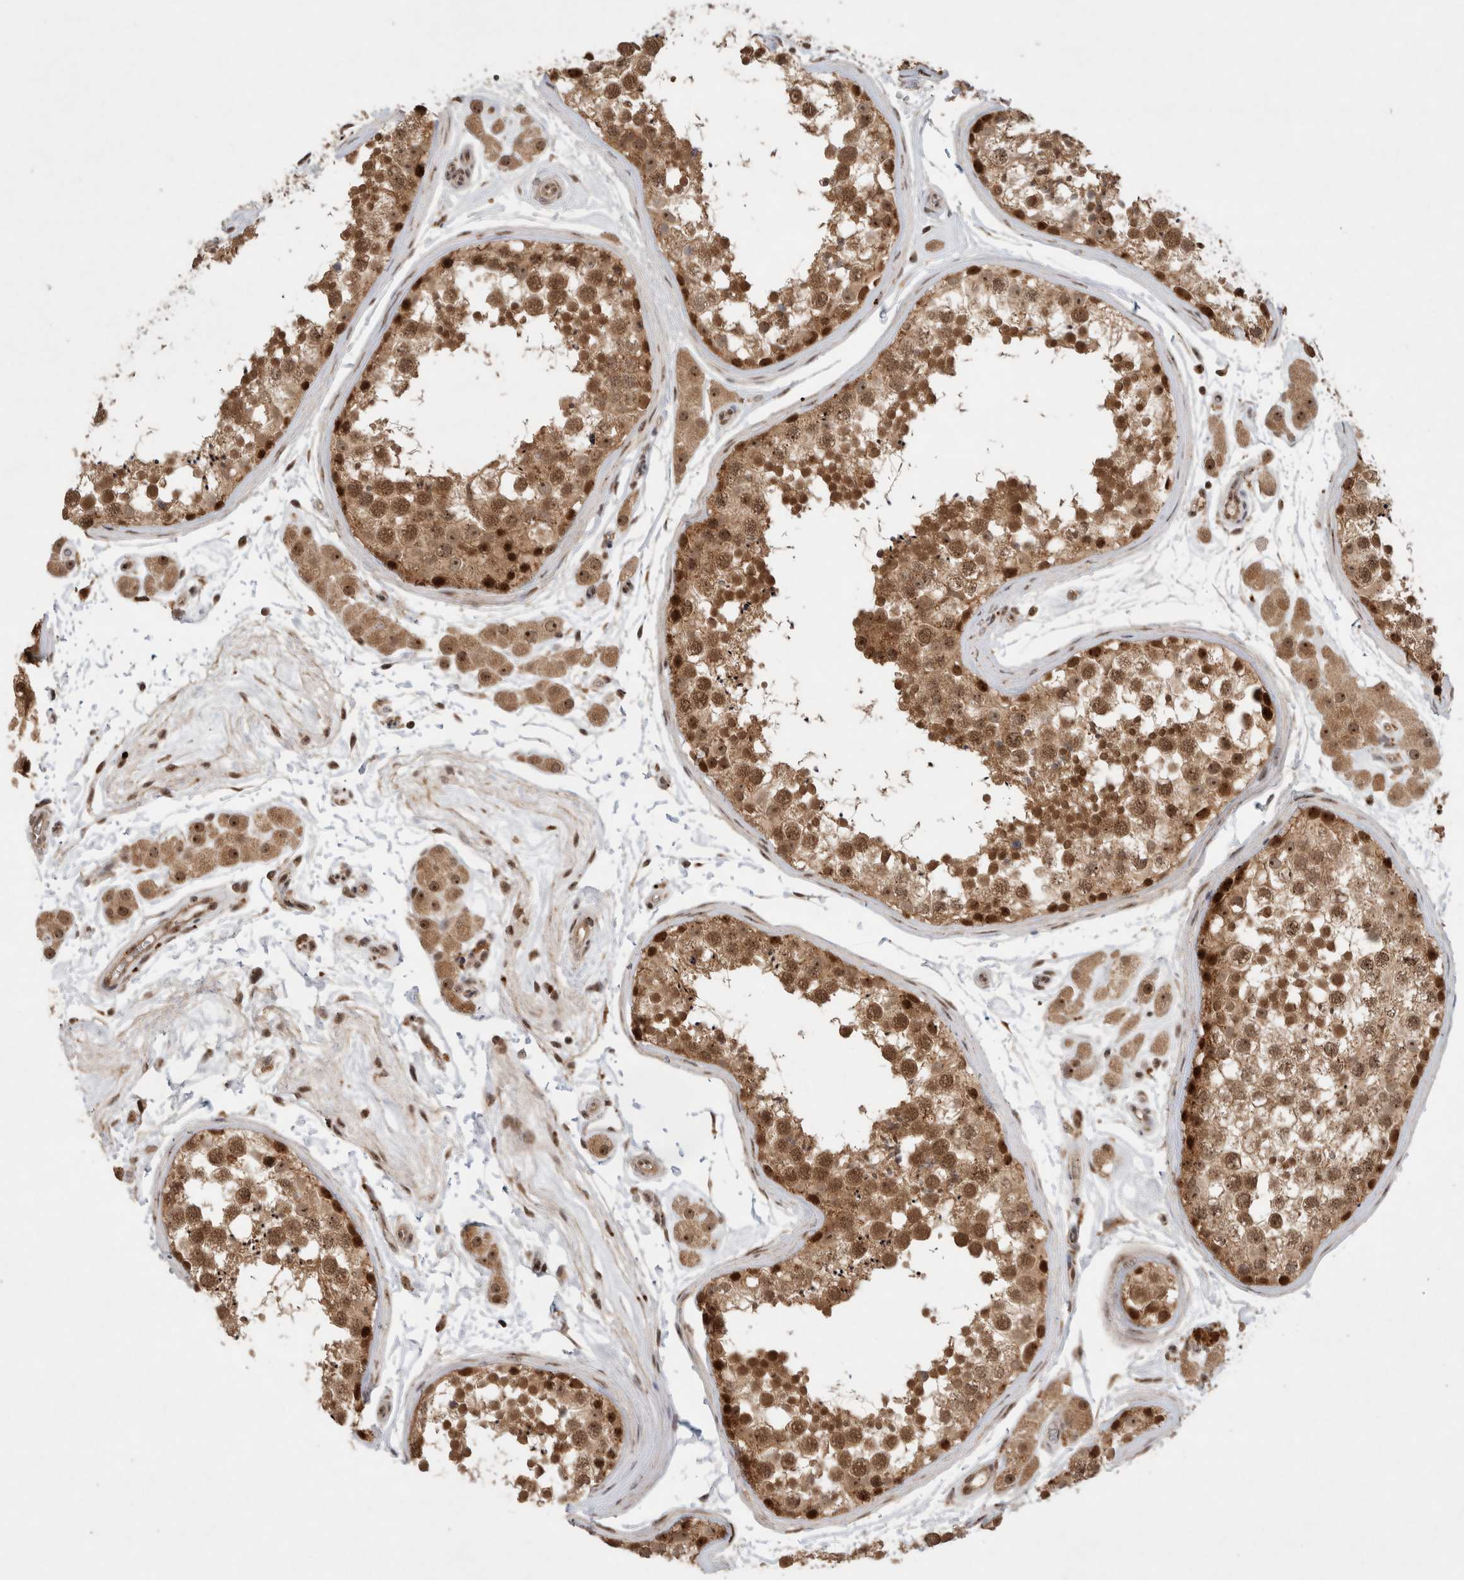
{"staining": {"intensity": "moderate", "quantity": ">75%", "location": "cytoplasmic/membranous,nuclear"}, "tissue": "testis", "cell_type": "Cells in seminiferous ducts", "image_type": "normal", "snomed": [{"axis": "morphology", "description": "Normal tissue, NOS"}, {"axis": "topography", "description": "Testis"}], "caption": "This is an image of immunohistochemistry staining of normal testis, which shows moderate positivity in the cytoplasmic/membranous,nuclear of cells in seminiferous ducts.", "gene": "MPHOSPH6", "patient": {"sex": "male", "age": 56}}